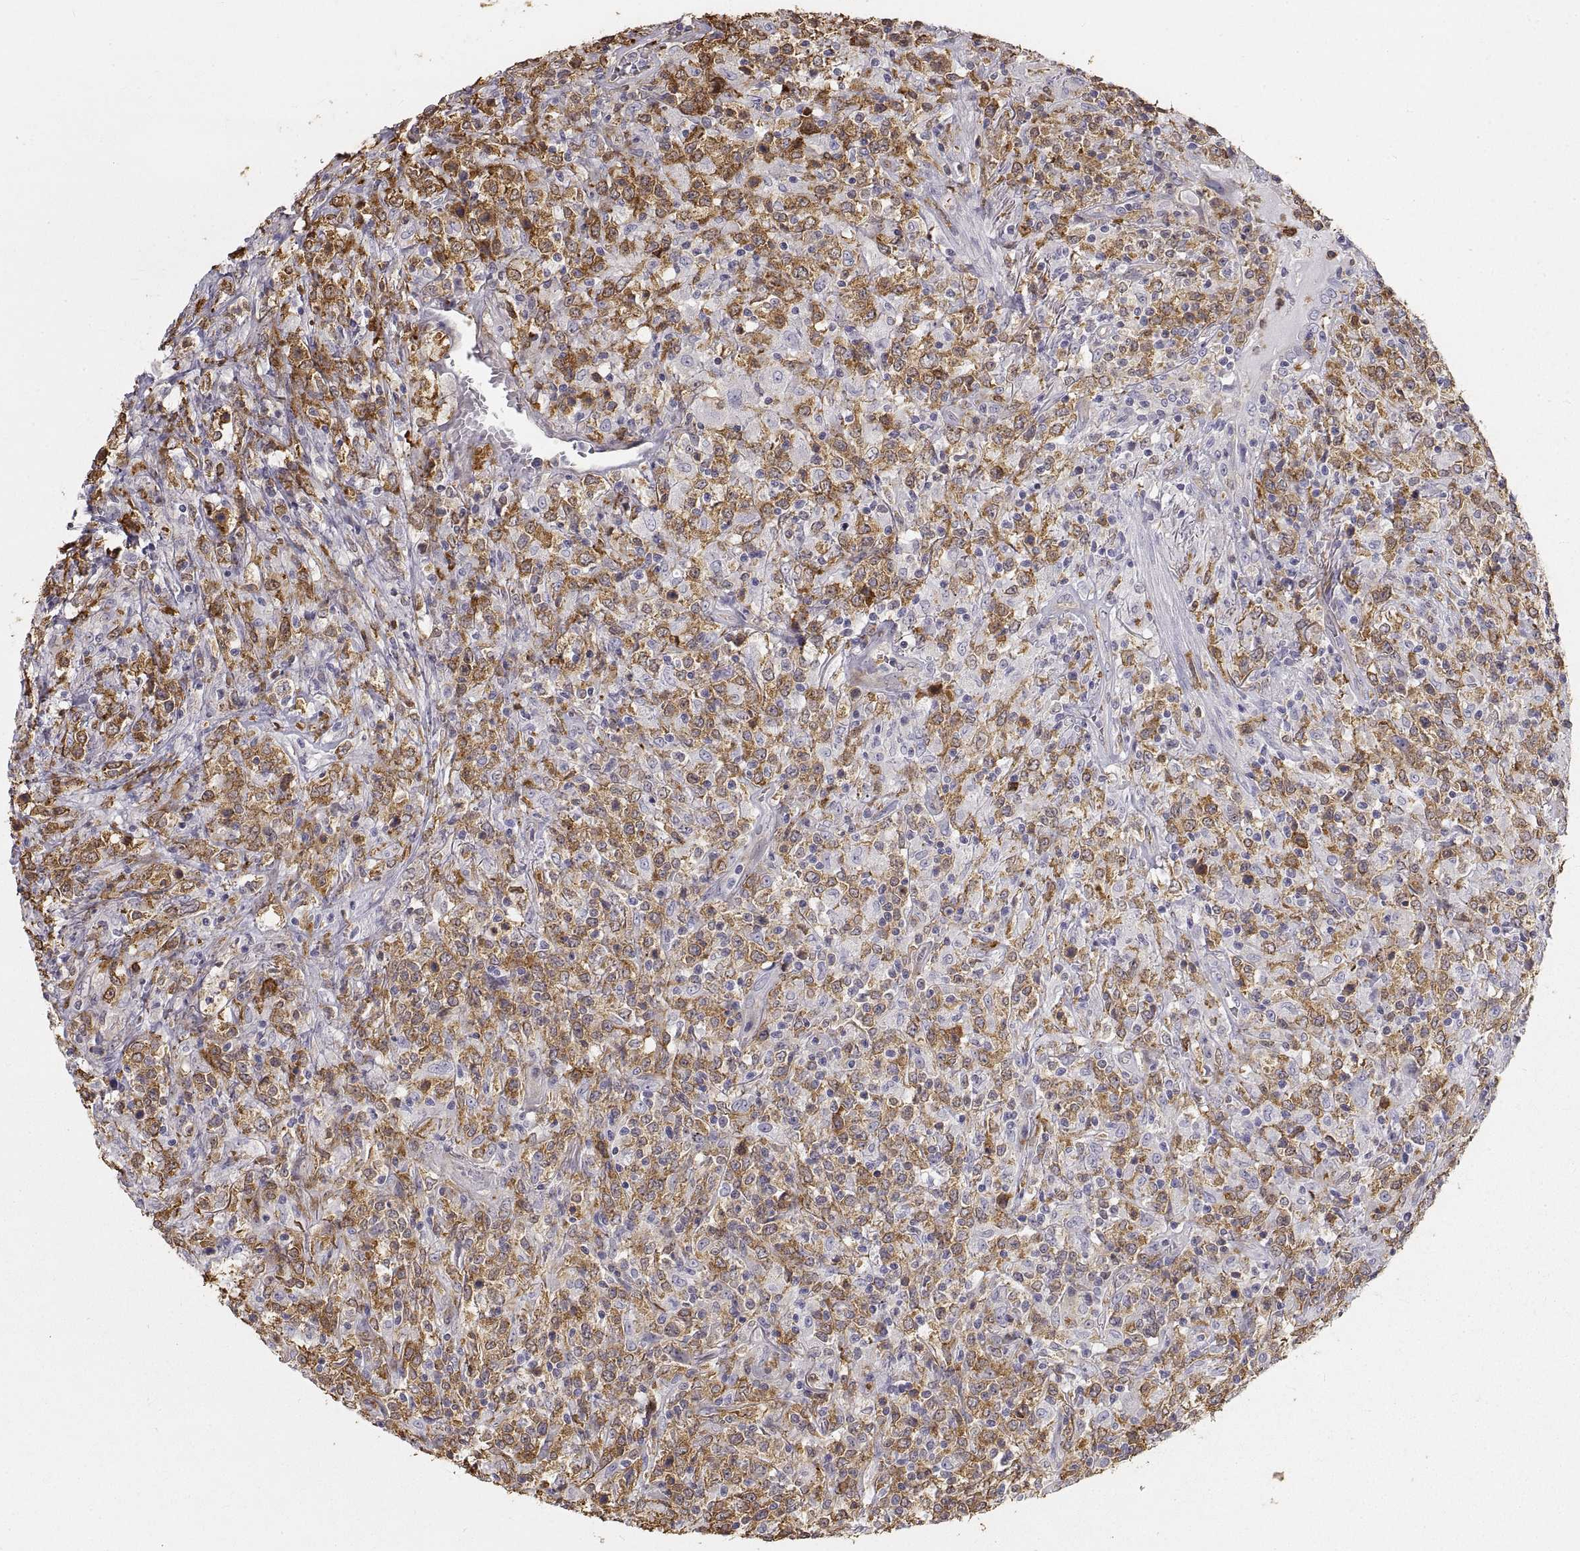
{"staining": {"intensity": "strong", "quantity": ">75%", "location": "cytoplasmic/membranous"}, "tissue": "lymphoma", "cell_type": "Tumor cells", "image_type": "cancer", "snomed": [{"axis": "morphology", "description": "Malignant lymphoma, non-Hodgkin's type, High grade"}, {"axis": "topography", "description": "Lung"}], "caption": "Strong cytoplasmic/membranous positivity for a protein is seen in approximately >75% of tumor cells of lymphoma using immunohistochemistry.", "gene": "HSP90AB1", "patient": {"sex": "male", "age": 79}}